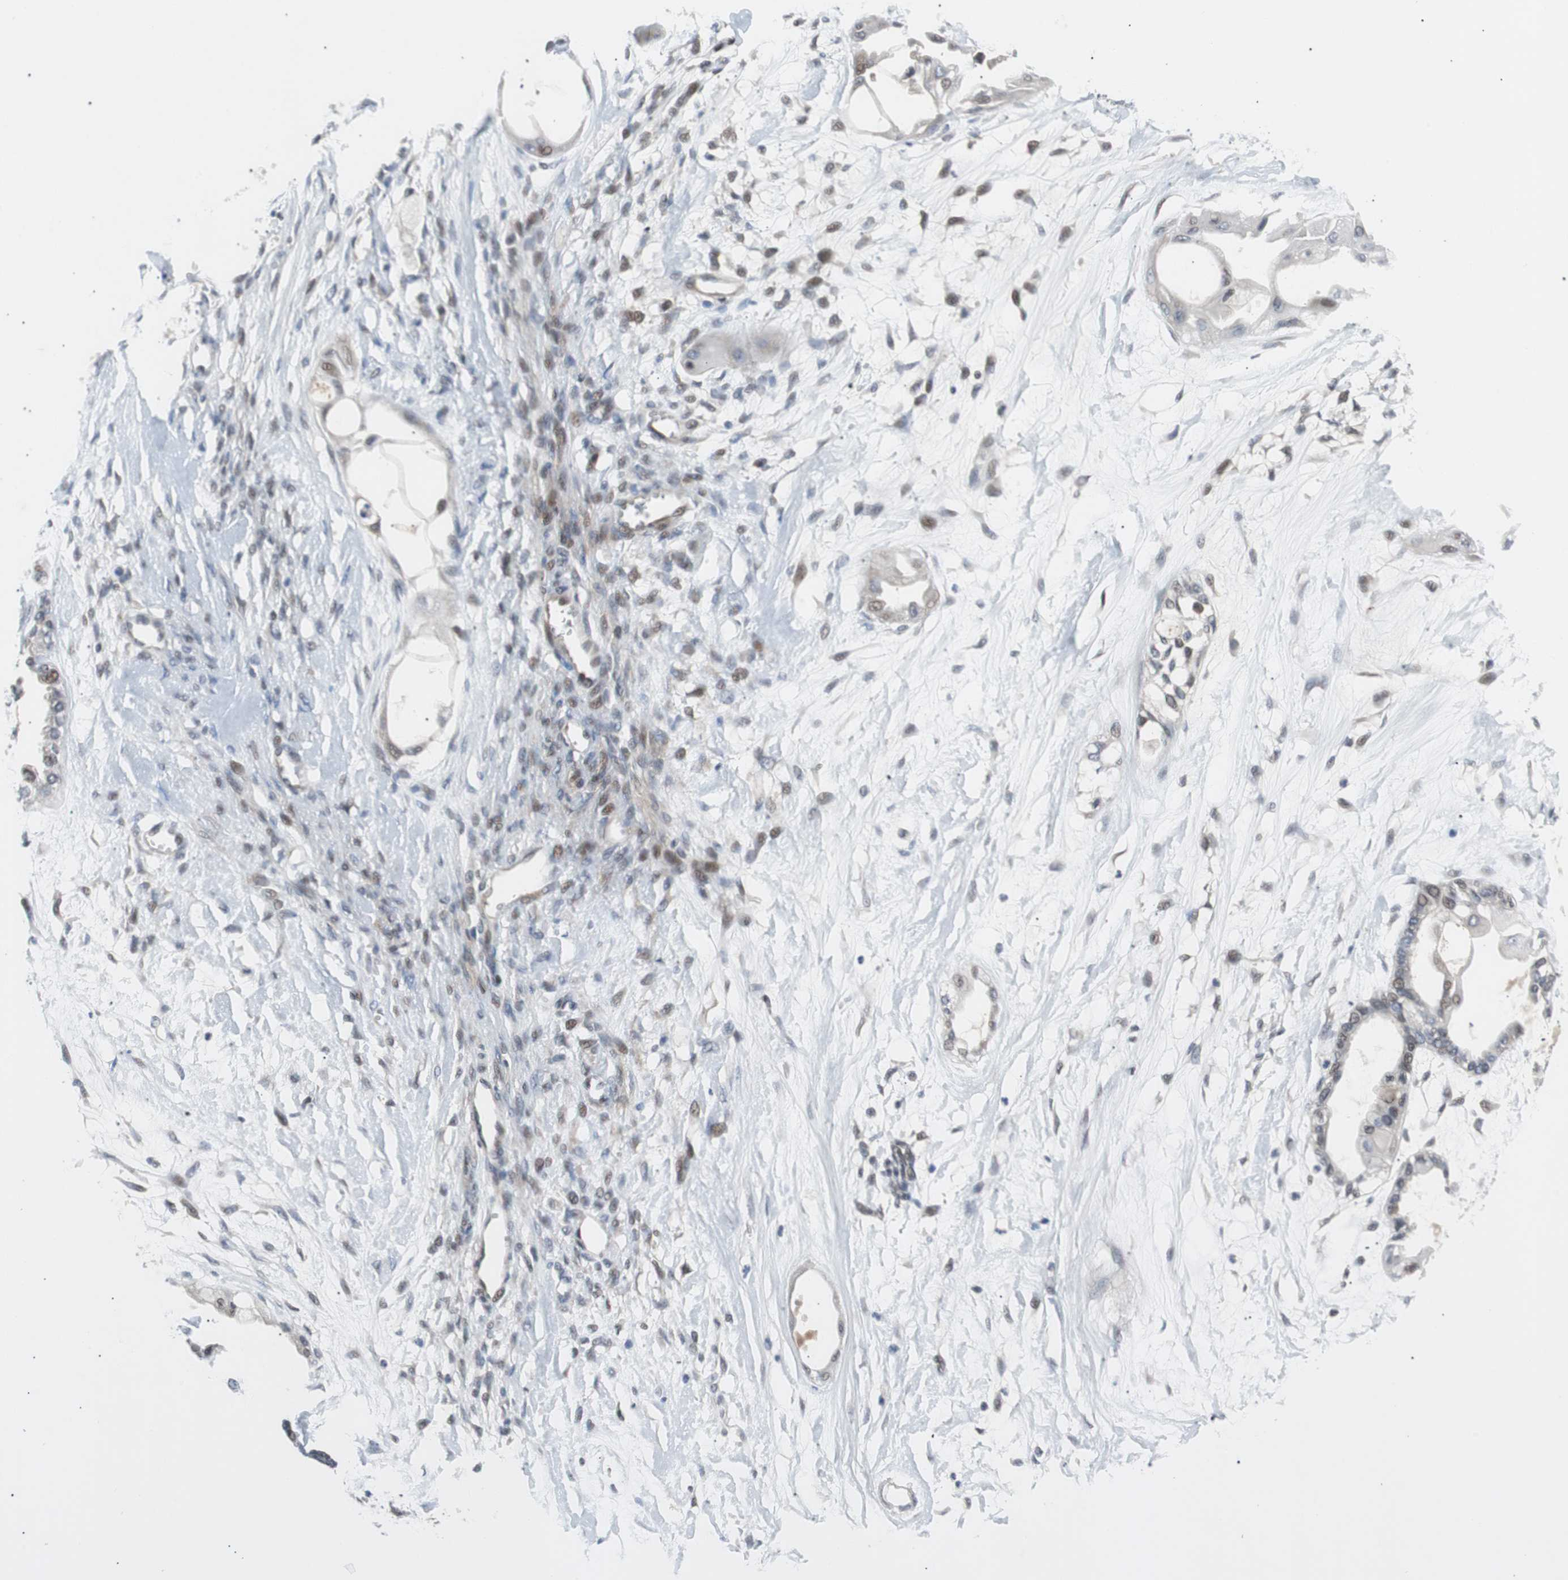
{"staining": {"intensity": "weak", "quantity": "25%-75%", "location": "nuclear"}, "tissue": "ovarian cancer", "cell_type": "Tumor cells", "image_type": "cancer", "snomed": [{"axis": "morphology", "description": "Carcinoma, NOS"}, {"axis": "morphology", "description": "Carcinoma, endometroid"}, {"axis": "topography", "description": "Ovary"}], "caption": "Ovarian endometroid carcinoma was stained to show a protein in brown. There is low levels of weak nuclear staining in approximately 25%-75% of tumor cells.", "gene": "MAP2K4", "patient": {"sex": "female", "age": 50}}